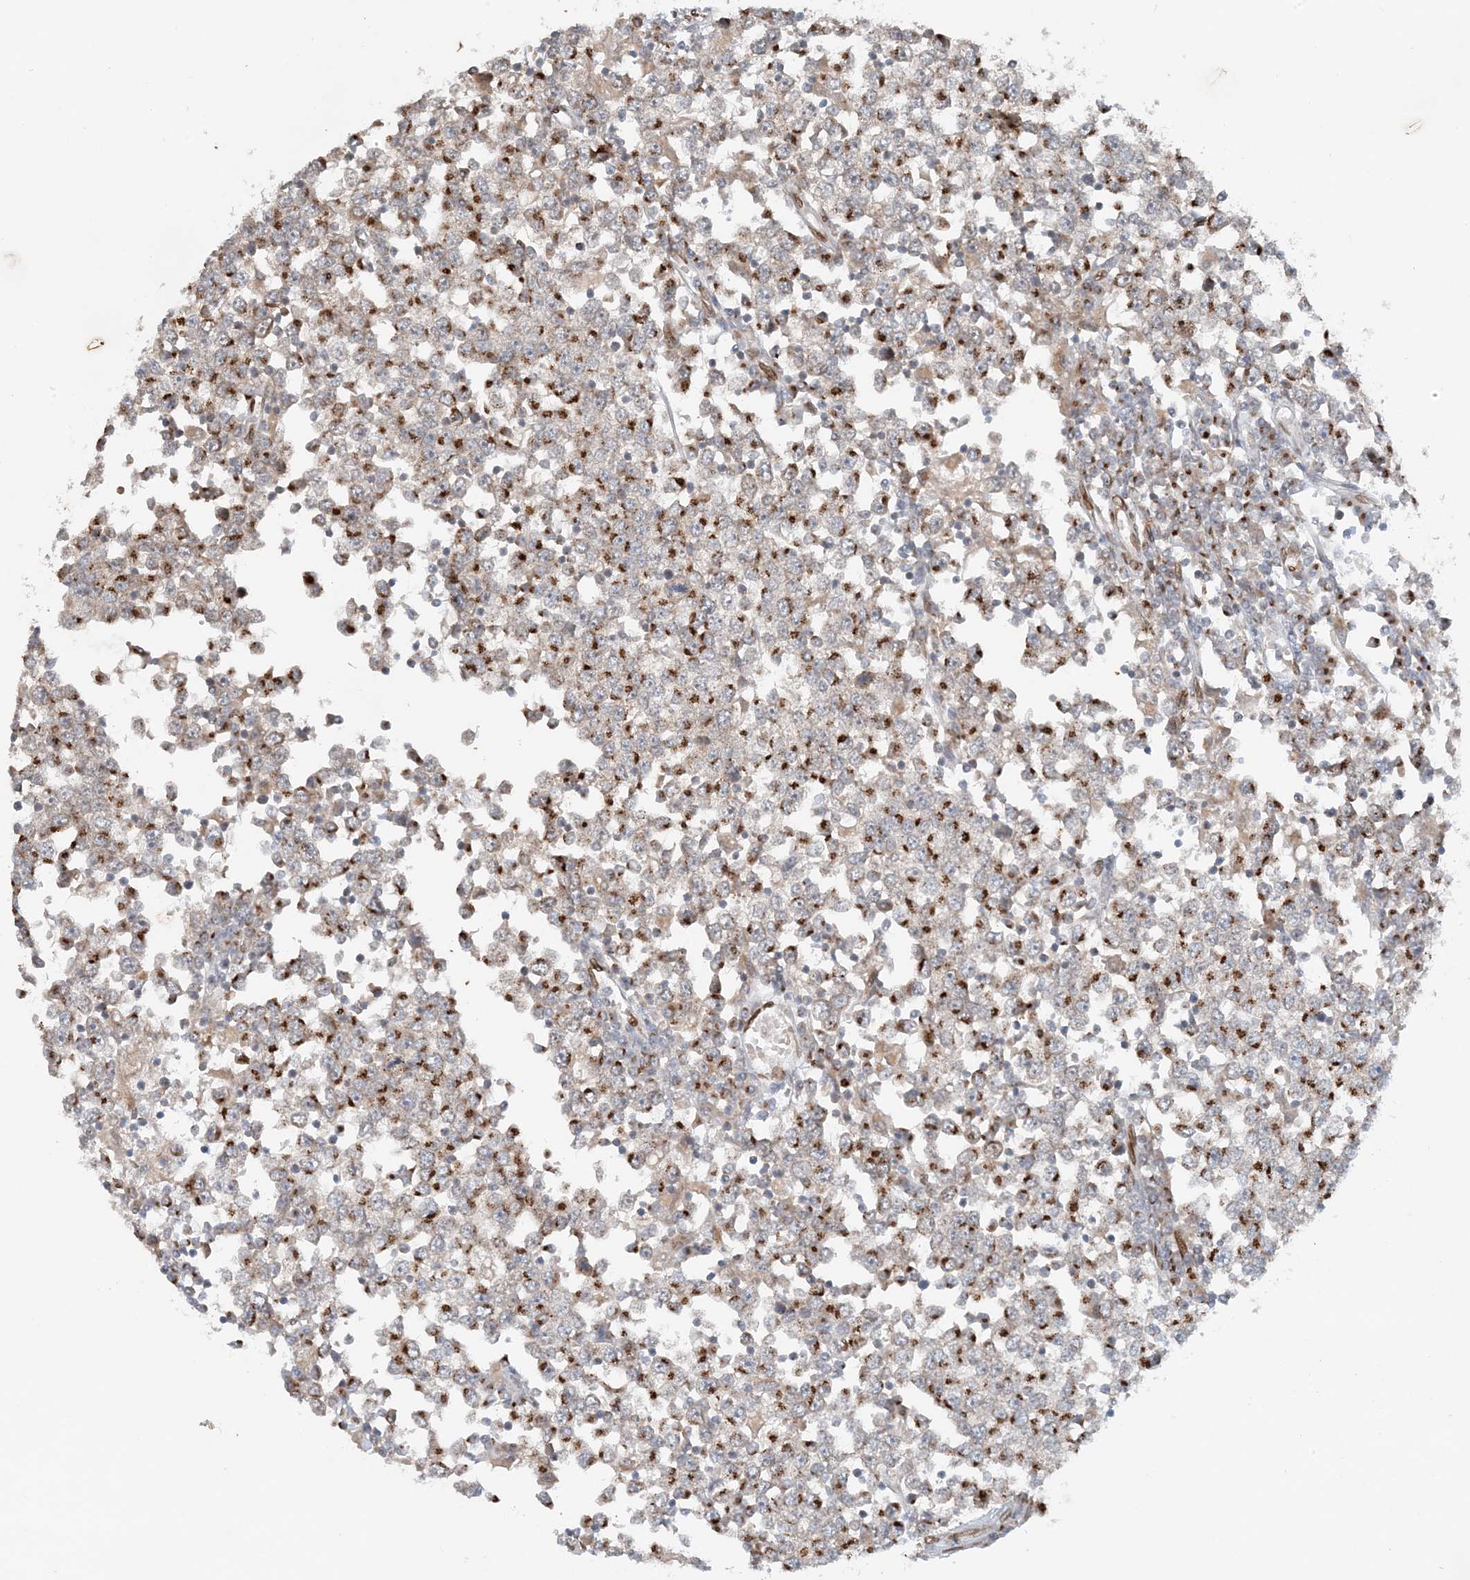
{"staining": {"intensity": "strong", "quantity": "25%-75%", "location": "cytoplasmic/membranous"}, "tissue": "testis cancer", "cell_type": "Tumor cells", "image_type": "cancer", "snomed": [{"axis": "morphology", "description": "Seminoma, NOS"}, {"axis": "topography", "description": "Testis"}], "caption": "An IHC micrograph of neoplastic tissue is shown. Protein staining in brown shows strong cytoplasmic/membranous positivity in seminoma (testis) within tumor cells.", "gene": "SLC35A2", "patient": {"sex": "male", "age": 65}}